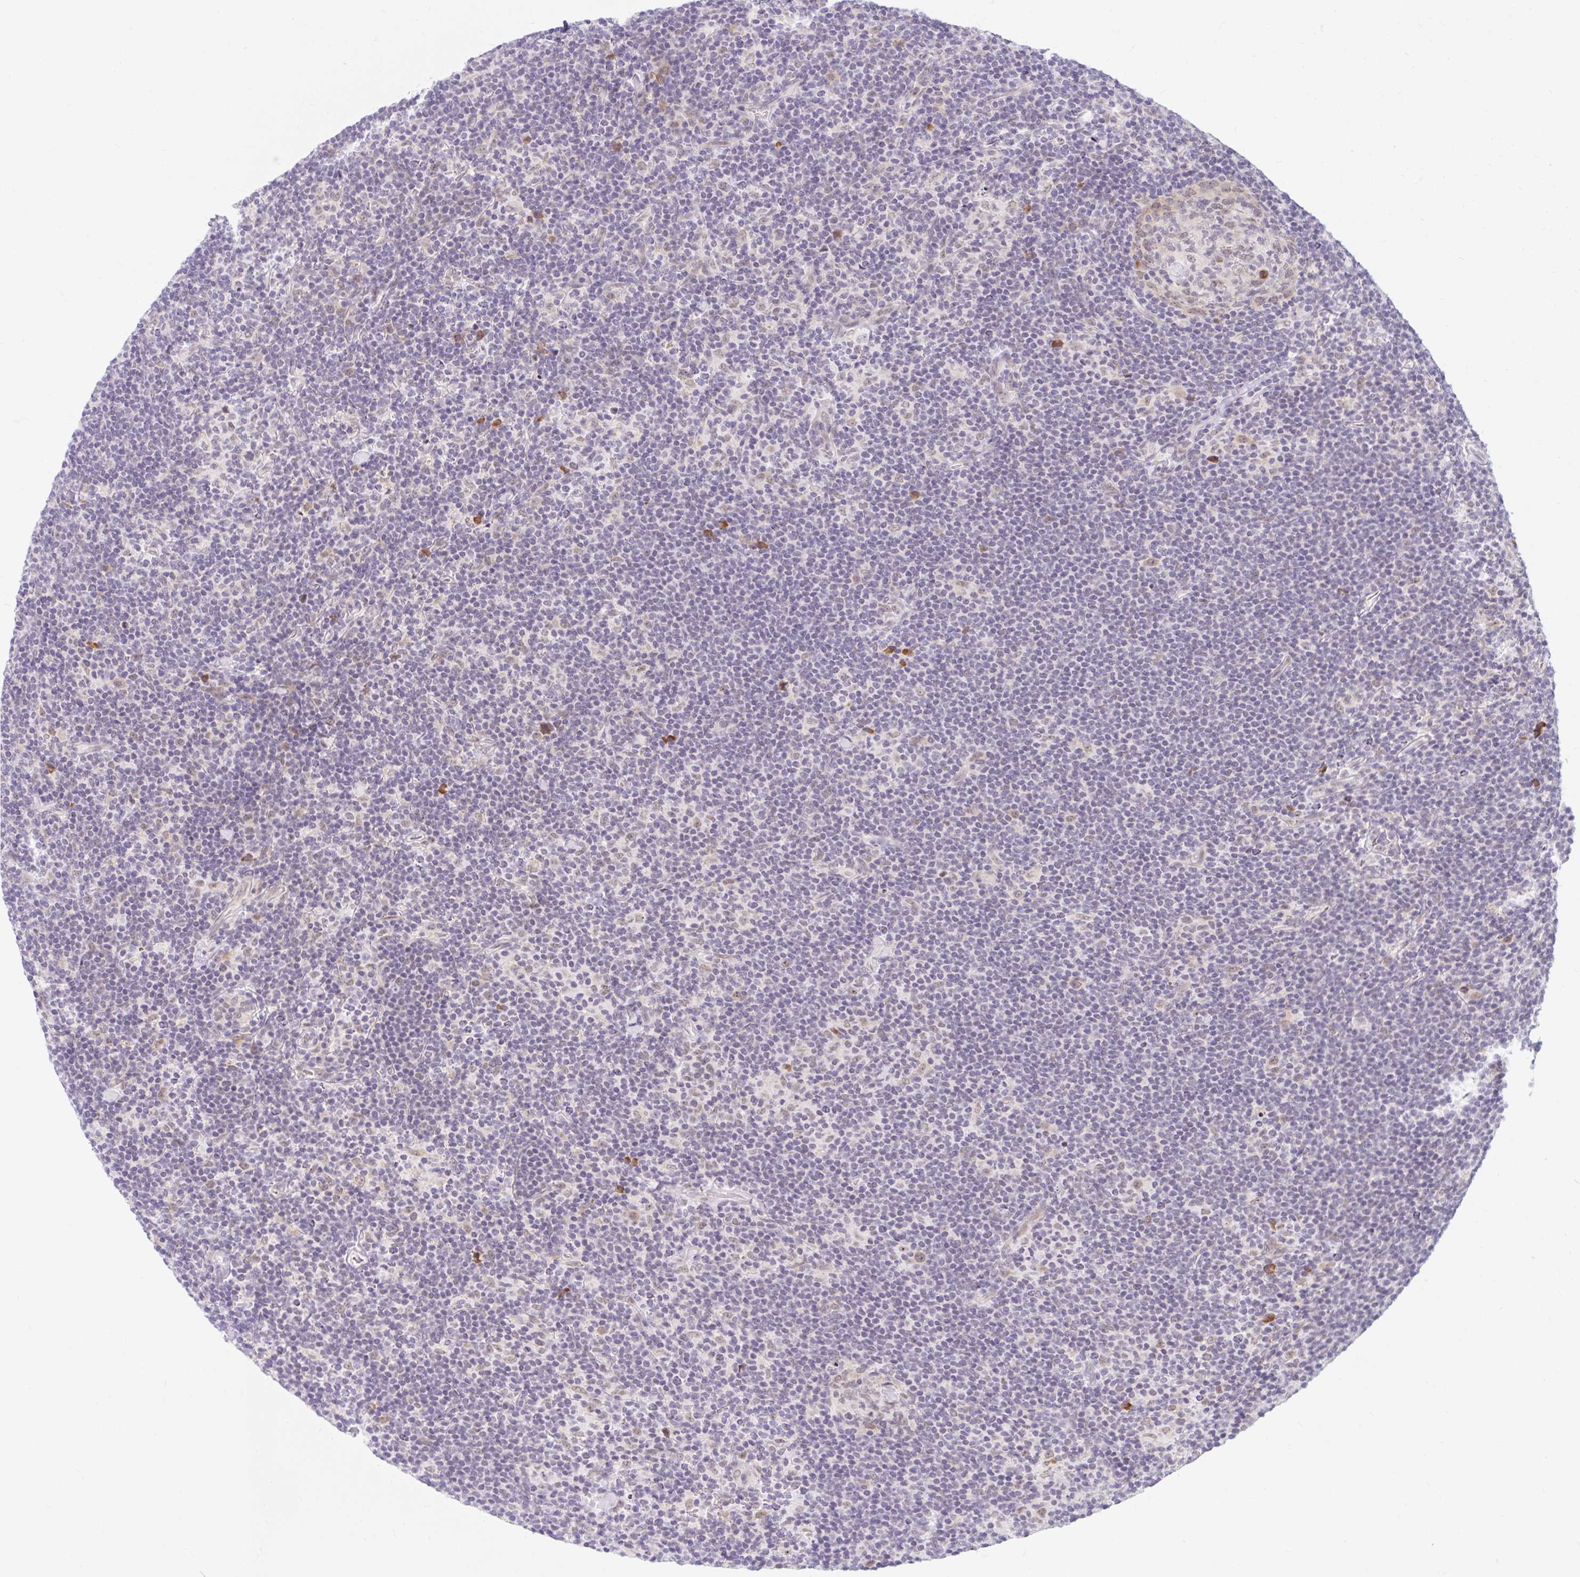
{"staining": {"intensity": "negative", "quantity": "none", "location": "none"}, "tissue": "lymphoma", "cell_type": "Tumor cells", "image_type": "cancer", "snomed": [{"axis": "morphology", "description": "Hodgkin's disease, NOS"}, {"axis": "topography", "description": "Lymph node"}], "caption": "High power microscopy histopathology image of an IHC photomicrograph of lymphoma, revealing no significant positivity in tumor cells.", "gene": "SRSF10", "patient": {"sex": "female", "age": 57}}